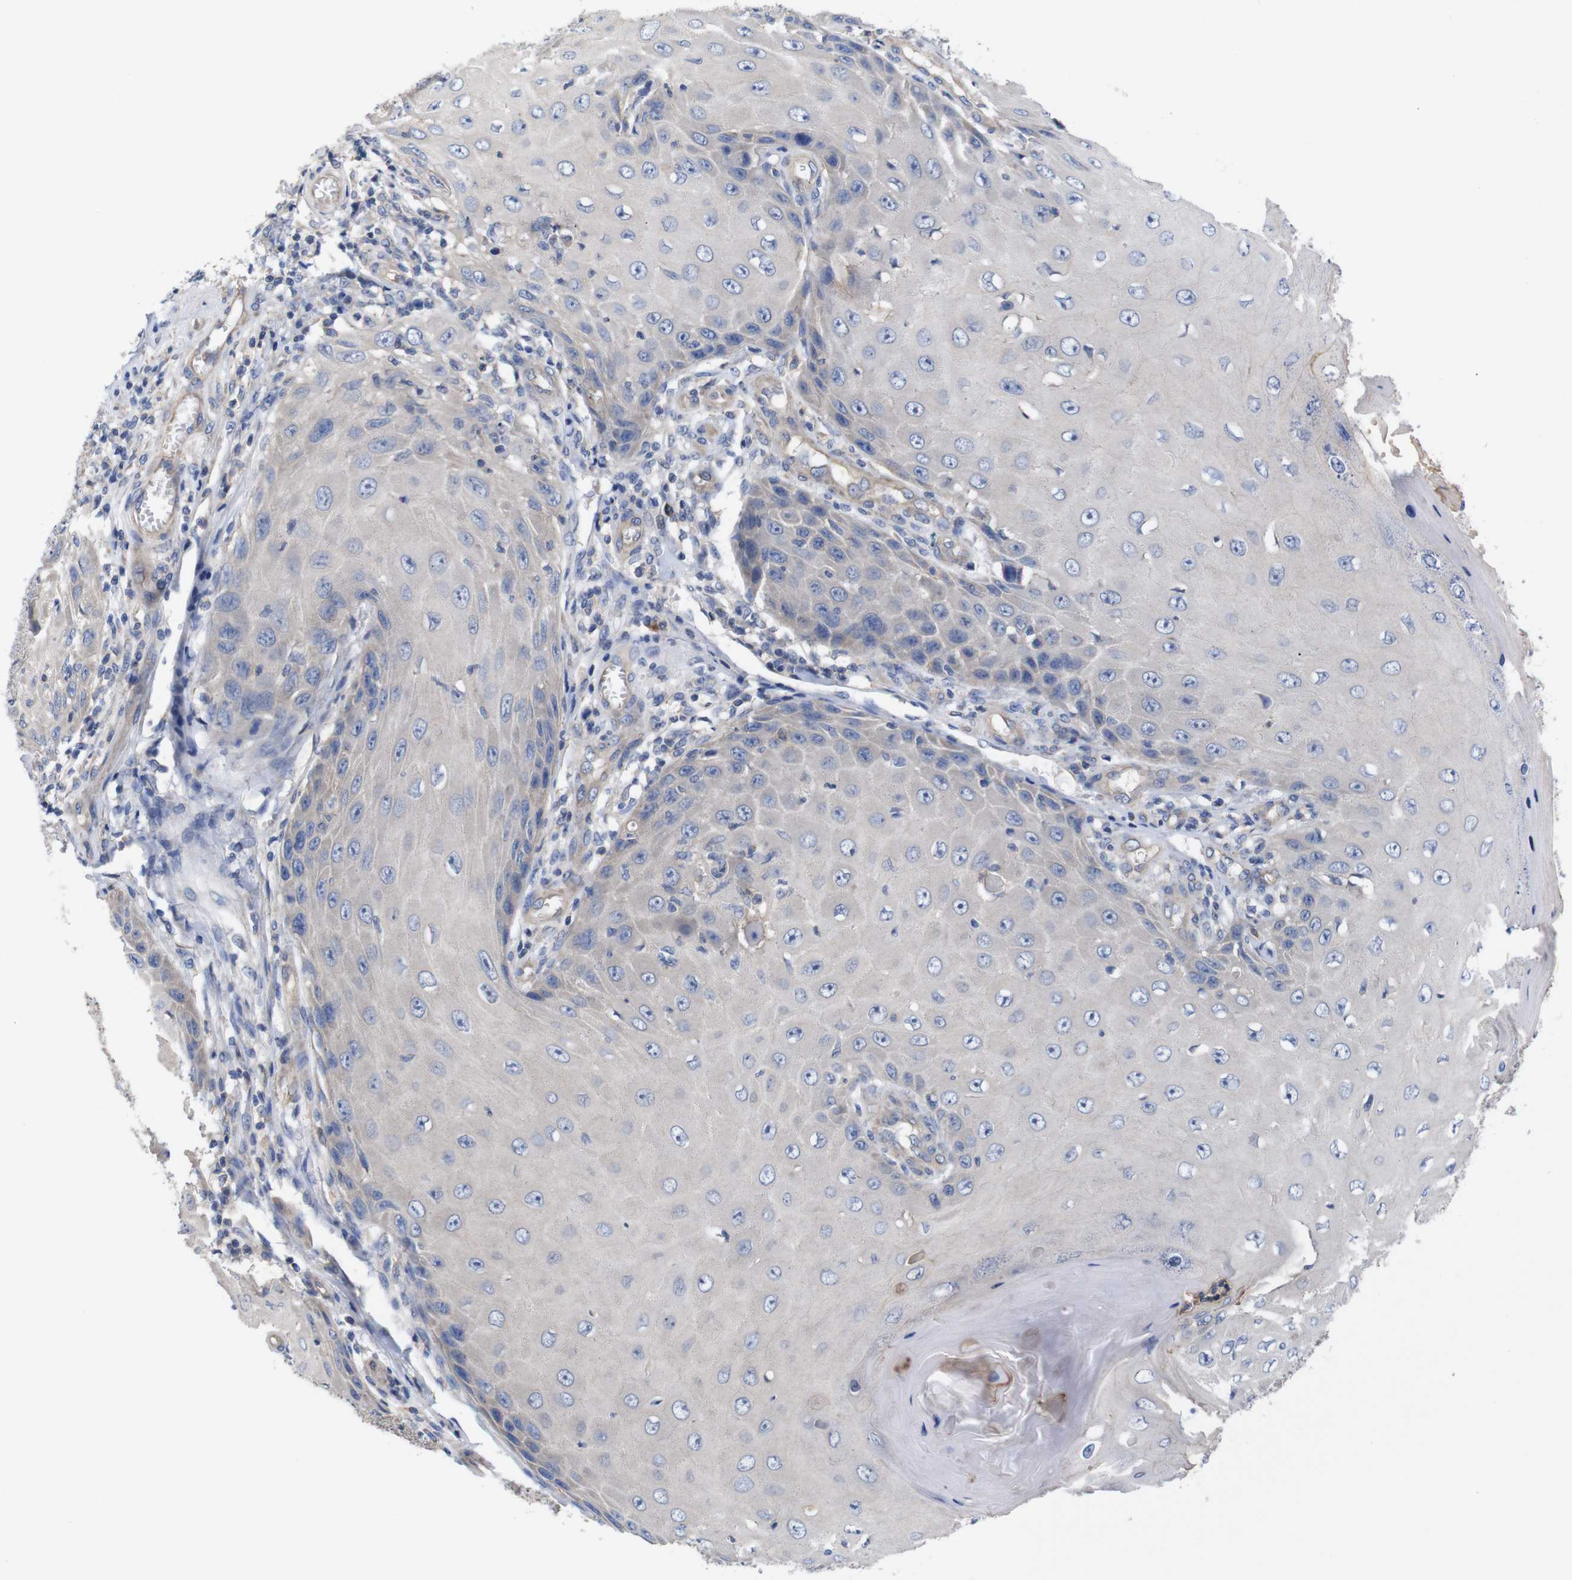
{"staining": {"intensity": "negative", "quantity": "none", "location": "none"}, "tissue": "skin cancer", "cell_type": "Tumor cells", "image_type": "cancer", "snomed": [{"axis": "morphology", "description": "Squamous cell carcinoma, NOS"}, {"axis": "topography", "description": "Skin"}], "caption": "Protein analysis of skin cancer exhibits no significant expression in tumor cells.", "gene": "USH1C", "patient": {"sex": "female", "age": 73}}